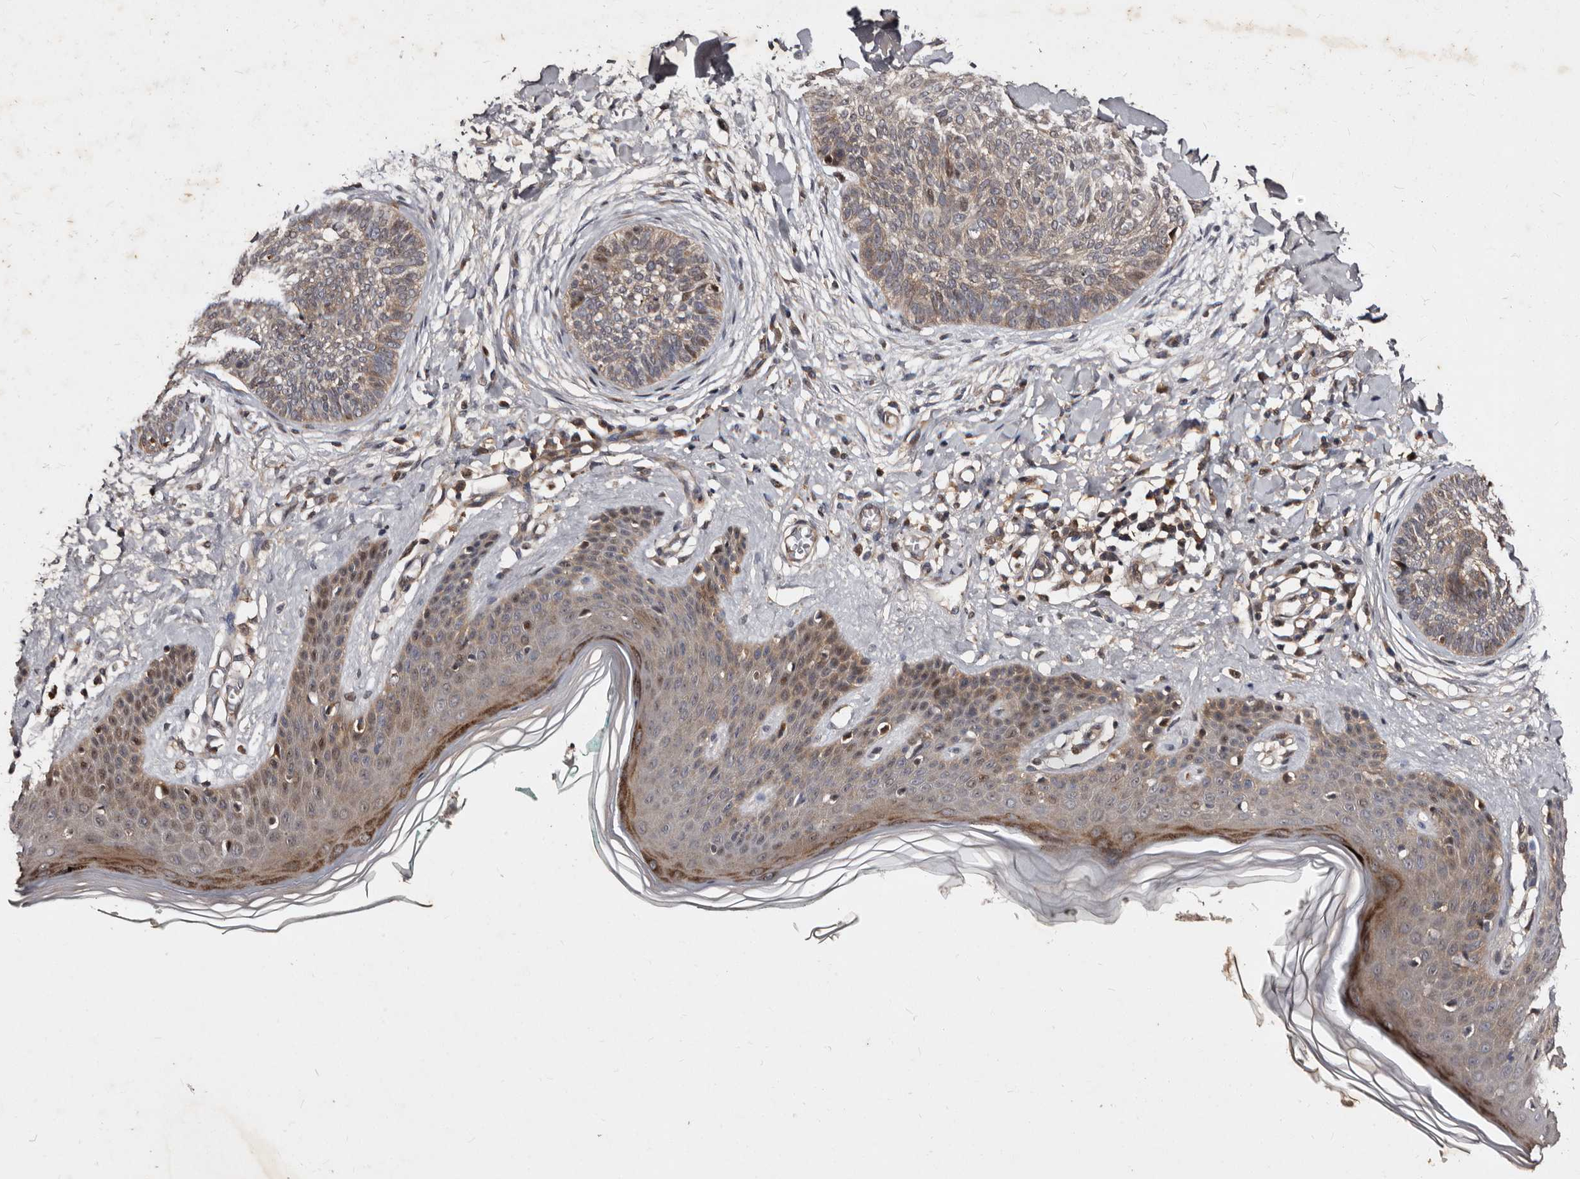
{"staining": {"intensity": "weak", "quantity": "25%-75%", "location": "cytoplasmic/membranous"}, "tissue": "skin cancer", "cell_type": "Tumor cells", "image_type": "cancer", "snomed": [{"axis": "morphology", "description": "Basal cell carcinoma"}, {"axis": "topography", "description": "Skin"}], "caption": "Human basal cell carcinoma (skin) stained with a protein marker reveals weak staining in tumor cells.", "gene": "MKRN3", "patient": {"sex": "female", "age": 59}}